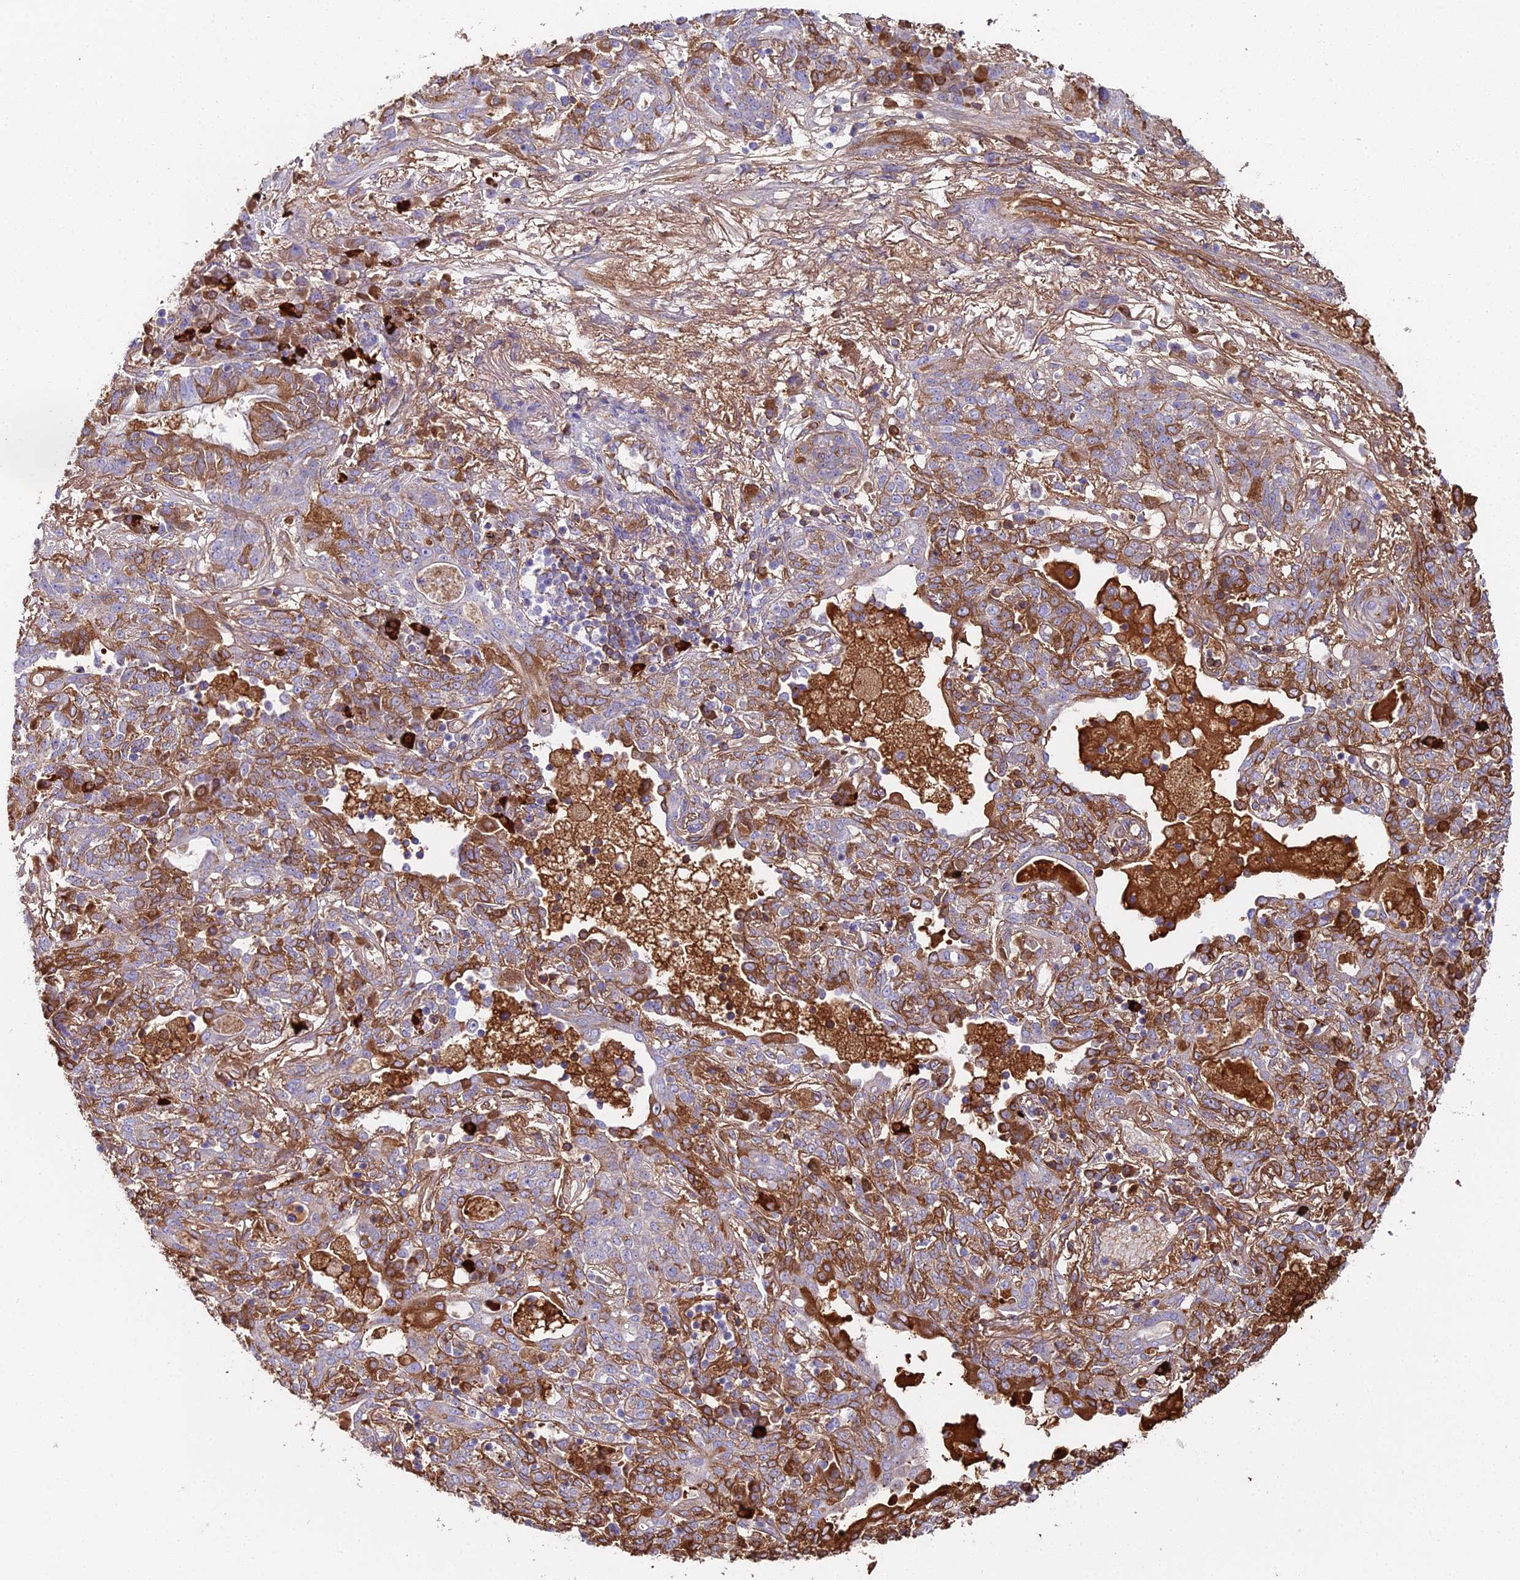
{"staining": {"intensity": "moderate", "quantity": "<25%", "location": "cytoplasmic/membranous"}, "tissue": "lung cancer", "cell_type": "Tumor cells", "image_type": "cancer", "snomed": [{"axis": "morphology", "description": "Squamous cell carcinoma, NOS"}, {"axis": "topography", "description": "Lung"}], "caption": "Tumor cells demonstrate low levels of moderate cytoplasmic/membranous expression in approximately <25% of cells in squamous cell carcinoma (lung).", "gene": "BEX4", "patient": {"sex": "female", "age": 70}}